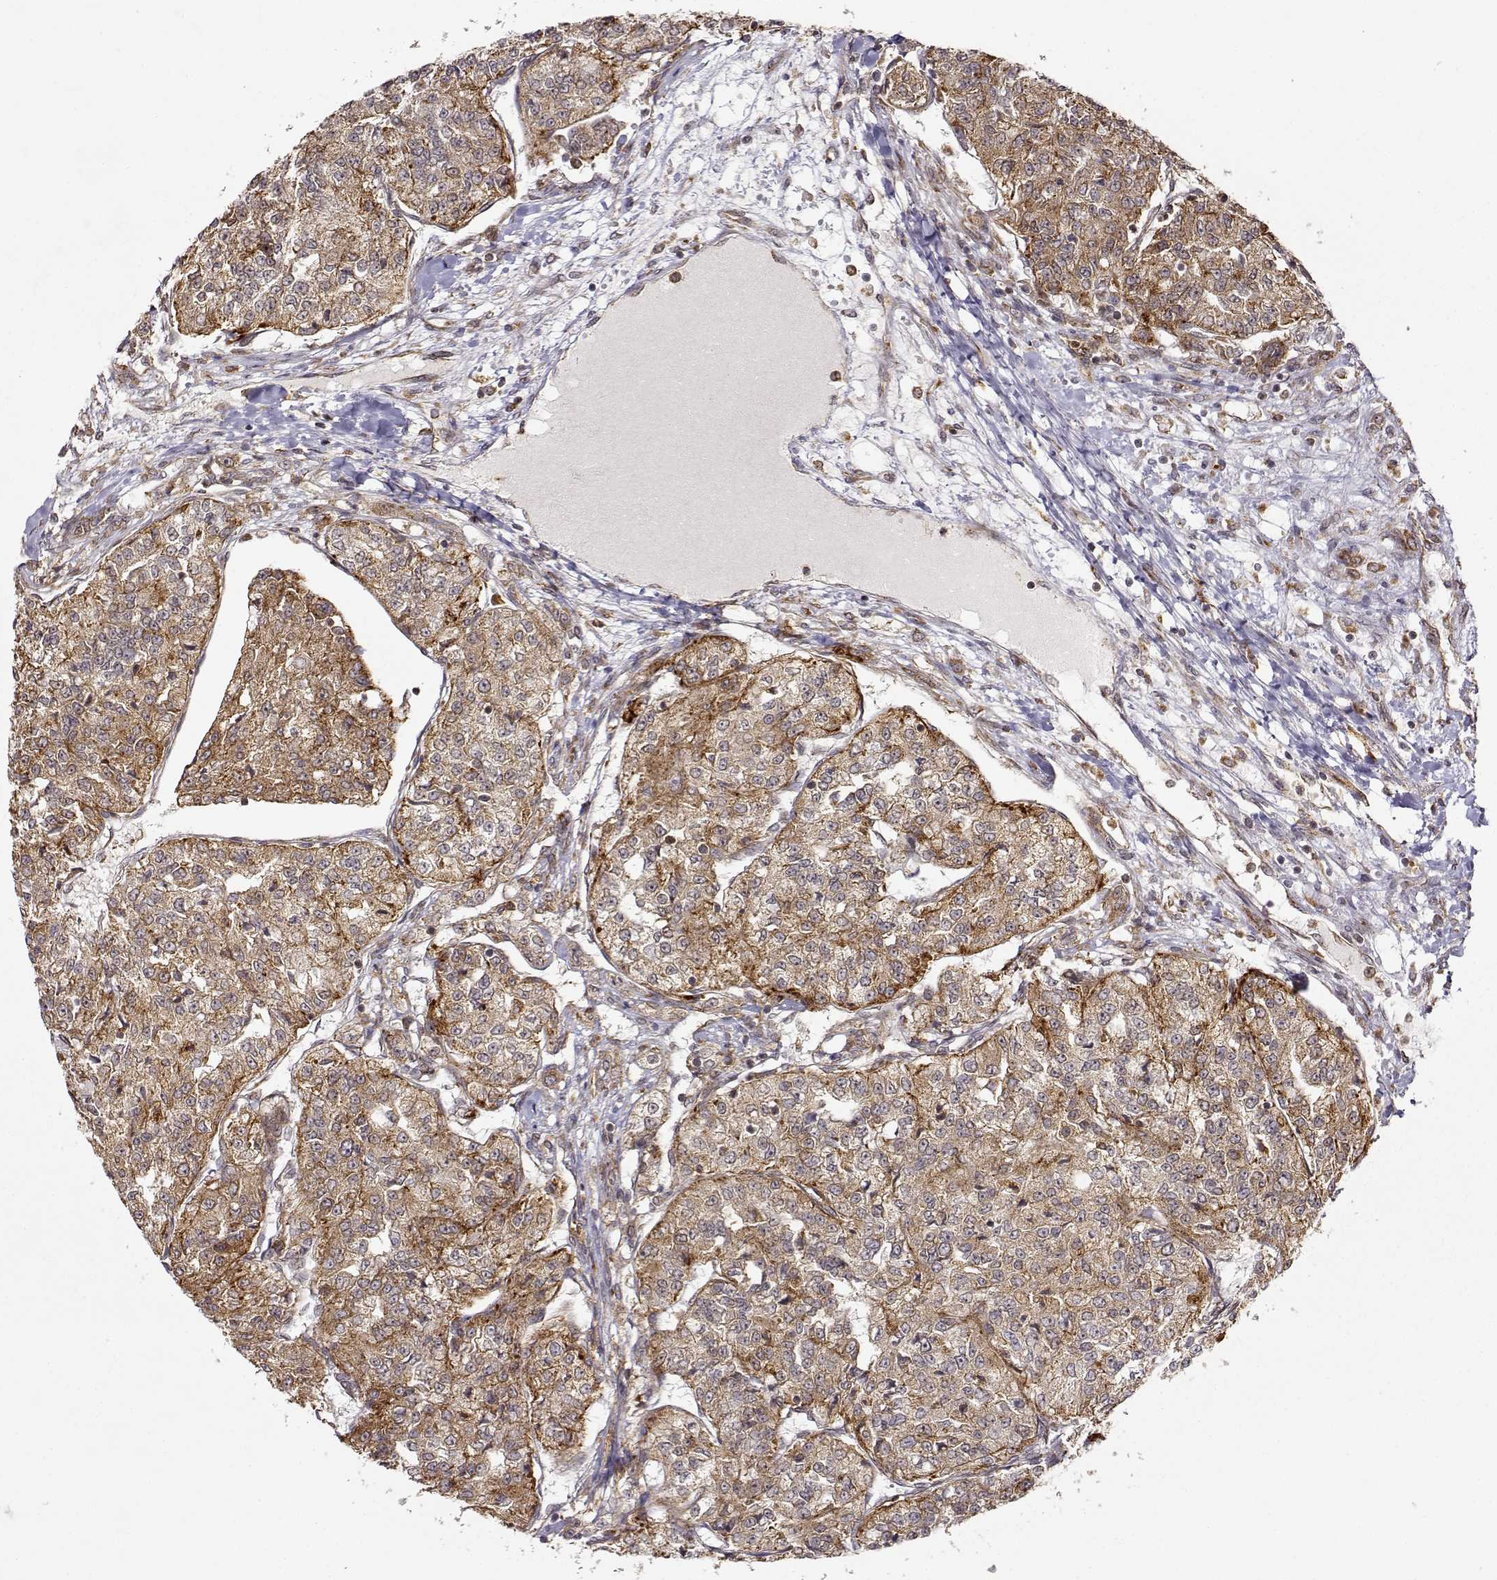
{"staining": {"intensity": "moderate", "quantity": ">75%", "location": "cytoplasmic/membranous"}, "tissue": "renal cancer", "cell_type": "Tumor cells", "image_type": "cancer", "snomed": [{"axis": "morphology", "description": "Adenocarcinoma, NOS"}, {"axis": "topography", "description": "Kidney"}], "caption": "A micrograph of human adenocarcinoma (renal) stained for a protein shows moderate cytoplasmic/membranous brown staining in tumor cells. The staining was performed using DAB to visualize the protein expression in brown, while the nuclei were stained in blue with hematoxylin (Magnification: 20x).", "gene": "RNF13", "patient": {"sex": "female", "age": 63}}